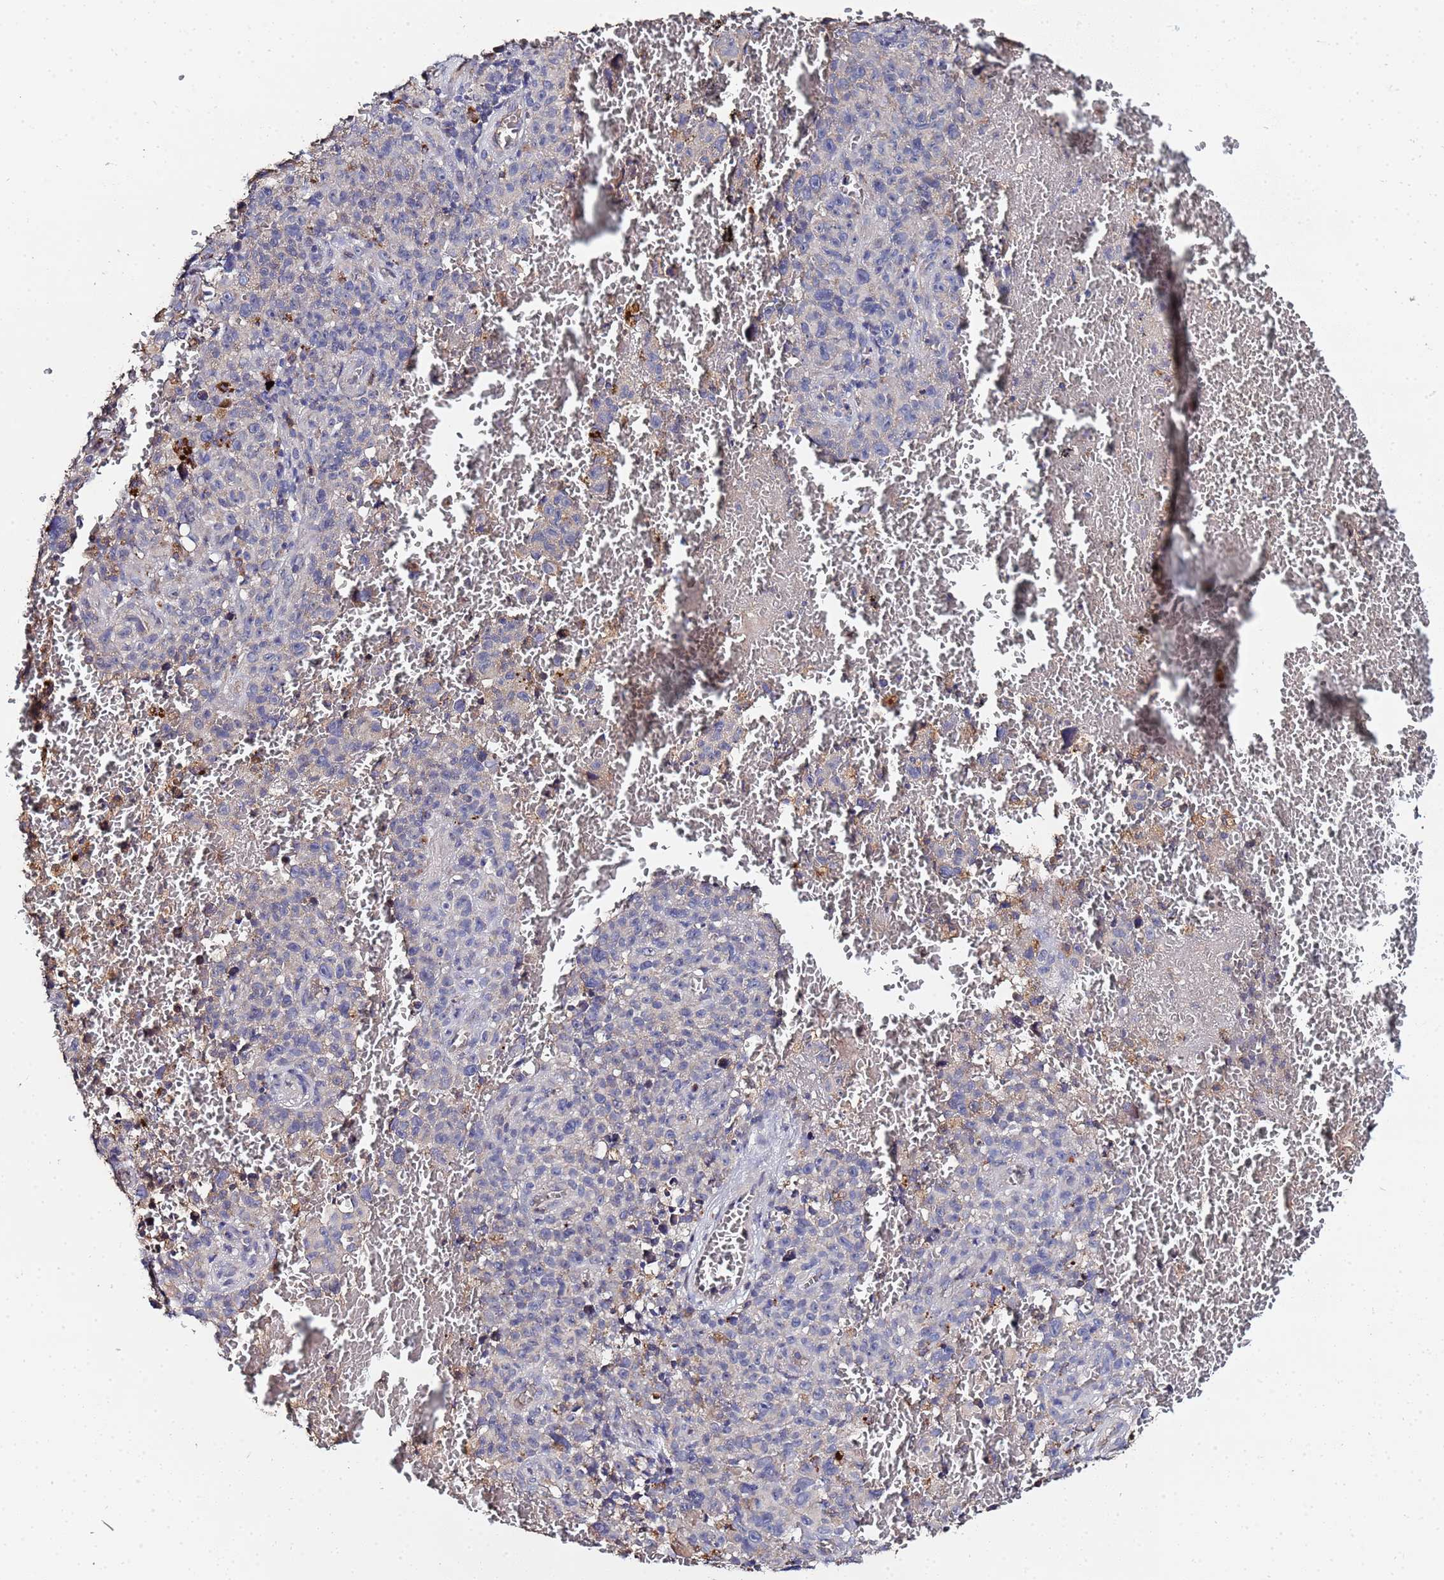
{"staining": {"intensity": "negative", "quantity": "none", "location": "none"}, "tissue": "melanoma", "cell_type": "Tumor cells", "image_type": "cancer", "snomed": [{"axis": "morphology", "description": "Malignant melanoma, NOS"}, {"axis": "topography", "description": "Skin"}], "caption": "An immunohistochemistry (IHC) photomicrograph of melanoma is shown. There is no staining in tumor cells of melanoma. (Stains: DAB immunohistochemistry (IHC) with hematoxylin counter stain, Microscopy: brightfield microscopy at high magnification).", "gene": "TCP10L", "patient": {"sex": "female", "age": 82}}